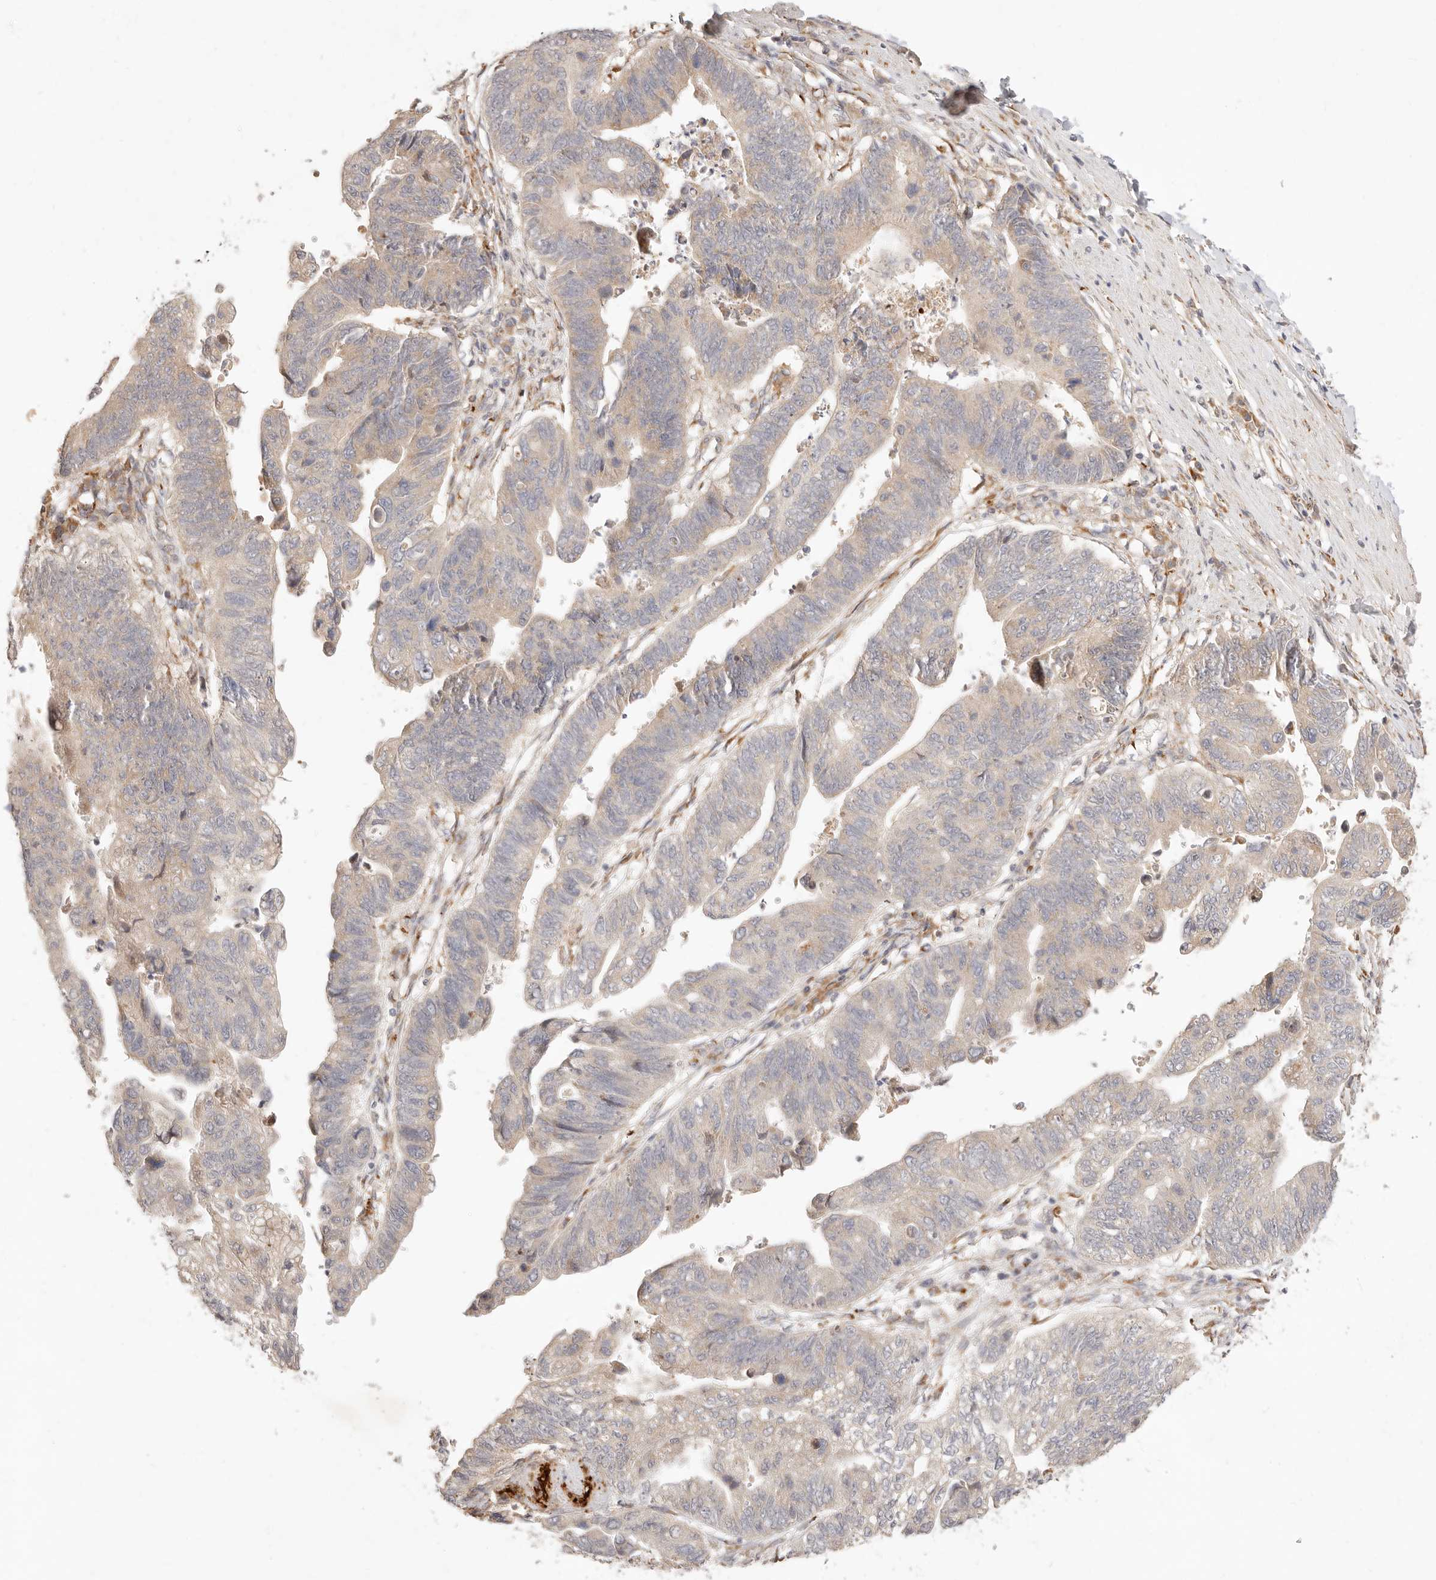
{"staining": {"intensity": "weak", "quantity": "25%-75%", "location": "cytoplasmic/membranous"}, "tissue": "stomach cancer", "cell_type": "Tumor cells", "image_type": "cancer", "snomed": [{"axis": "morphology", "description": "Adenocarcinoma, NOS"}, {"axis": "topography", "description": "Stomach"}], "caption": "This is a micrograph of immunohistochemistry staining of stomach adenocarcinoma, which shows weak positivity in the cytoplasmic/membranous of tumor cells.", "gene": "UBXN10", "patient": {"sex": "male", "age": 59}}